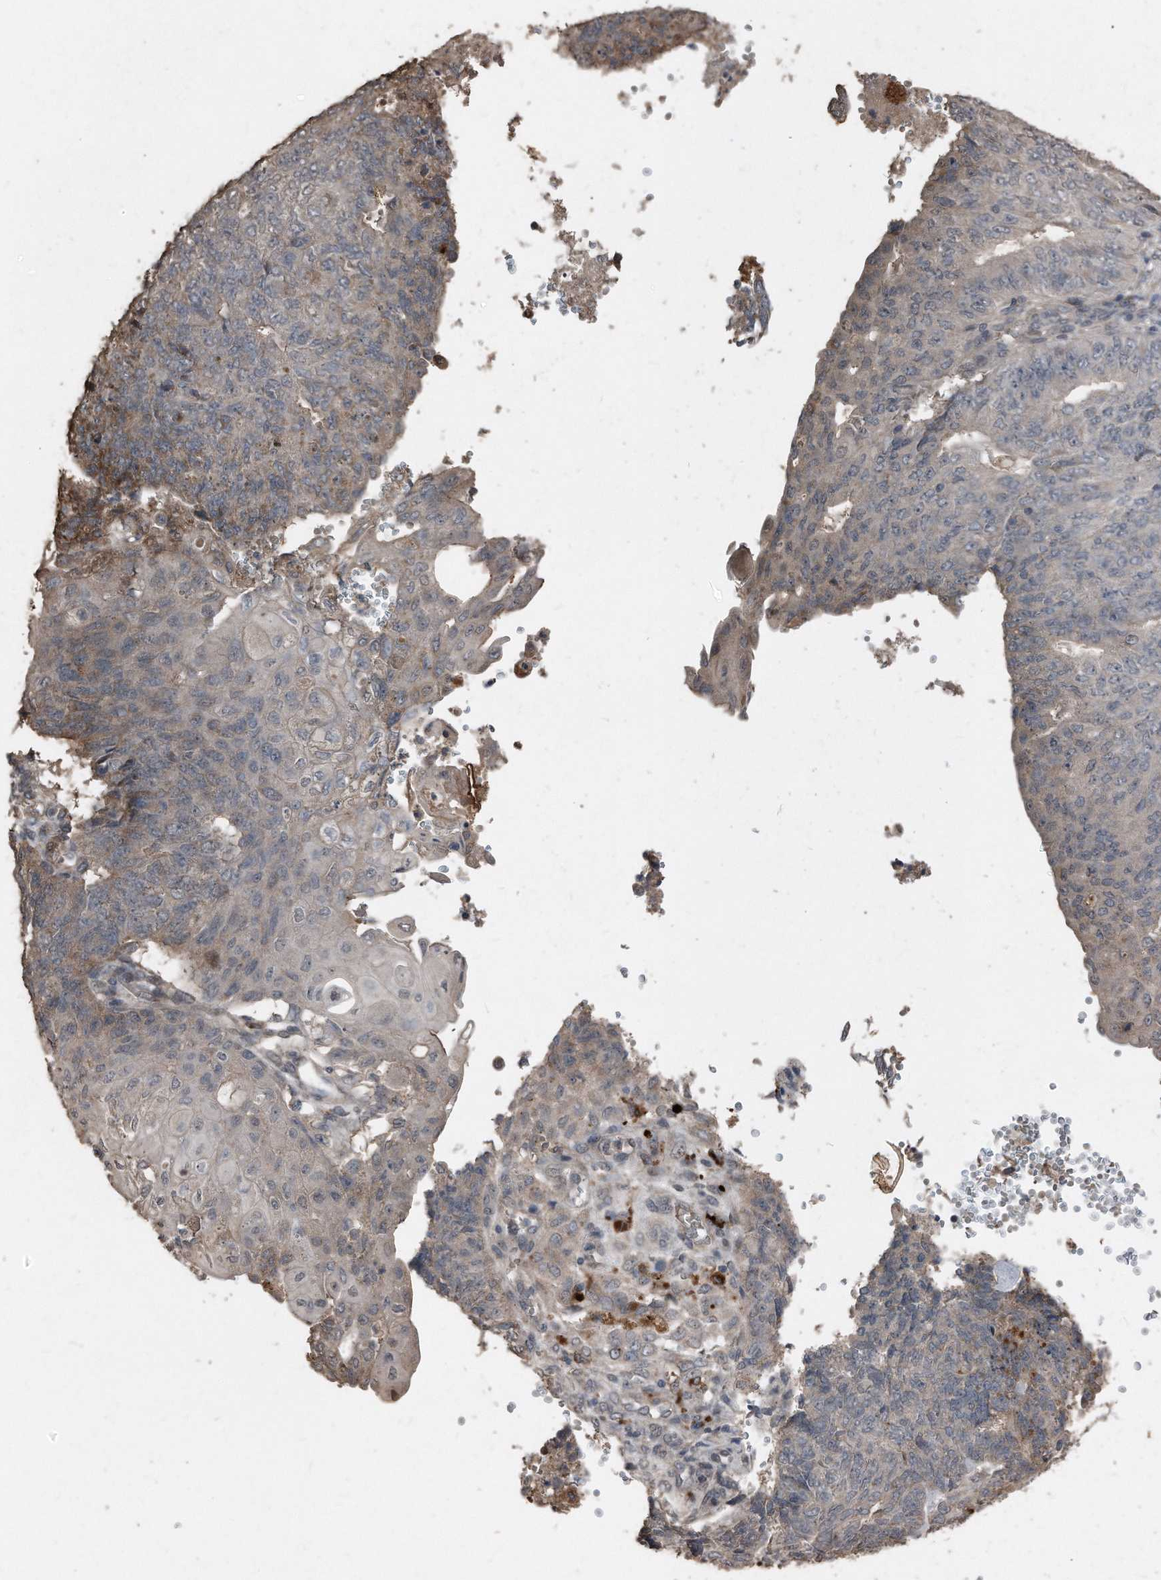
{"staining": {"intensity": "weak", "quantity": "<25%", "location": "cytoplasmic/membranous"}, "tissue": "endometrial cancer", "cell_type": "Tumor cells", "image_type": "cancer", "snomed": [{"axis": "morphology", "description": "Adenocarcinoma, NOS"}, {"axis": "topography", "description": "Endometrium"}], "caption": "Immunohistochemical staining of adenocarcinoma (endometrial) demonstrates no significant staining in tumor cells. (DAB immunohistochemistry (IHC), high magnification).", "gene": "ANKRD10", "patient": {"sex": "female", "age": 32}}